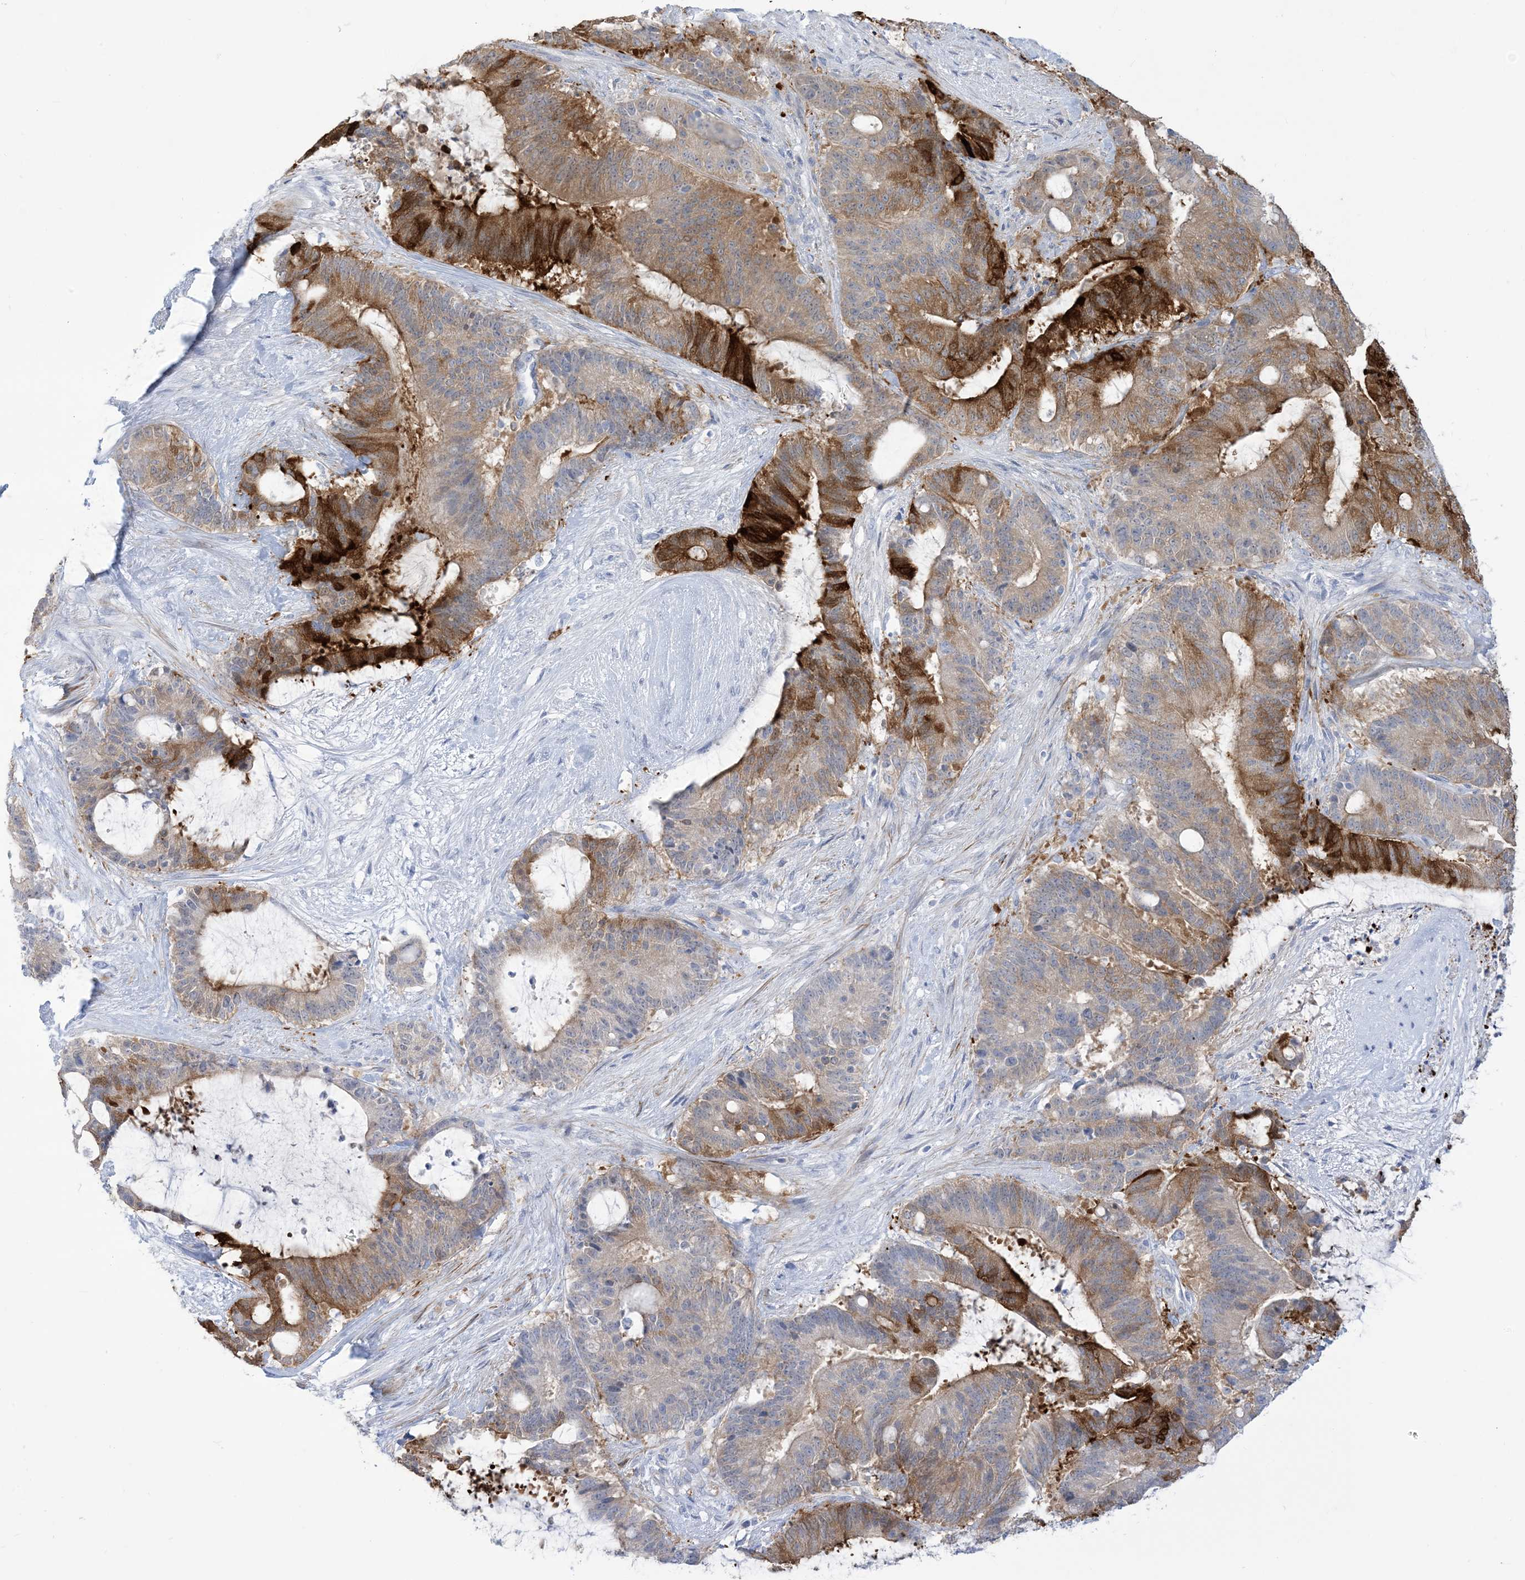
{"staining": {"intensity": "strong", "quantity": "25%-75%", "location": "cytoplasmic/membranous"}, "tissue": "liver cancer", "cell_type": "Tumor cells", "image_type": "cancer", "snomed": [{"axis": "morphology", "description": "Normal tissue, NOS"}, {"axis": "morphology", "description": "Cholangiocarcinoma"}, {"axis": "topography", "description": "Liver"}, {"axis": "topography", "description": "Peripheral nerve tissue"}], "caption": "A high-resolution histopathology image shows IHC staining of liver cancer, which exhibits strong cytoplasmic/membranous expression in about 25%-75% of tumor cells.", "gene": "MARS2", "patient": {"sex": "female", "age": 73}}